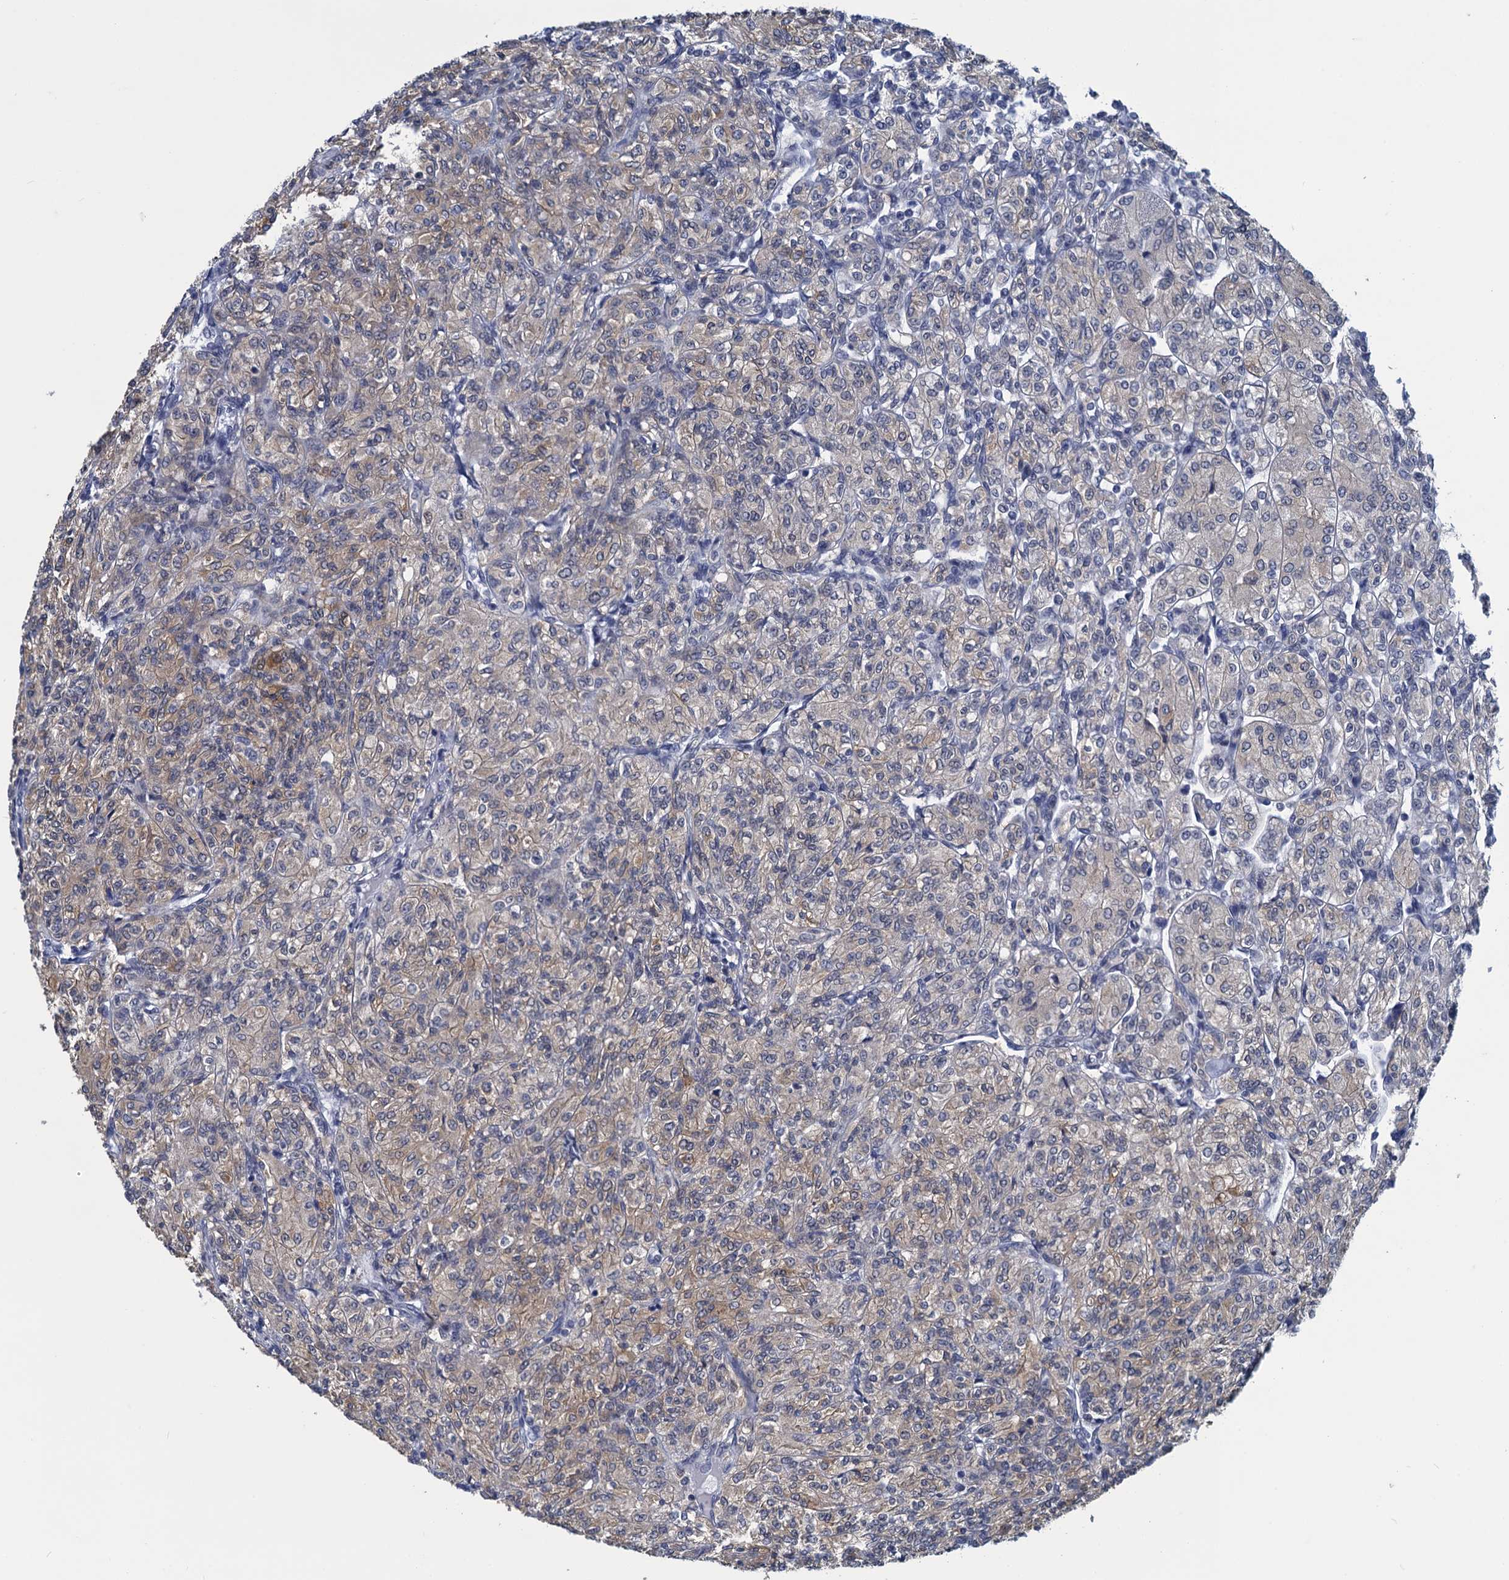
{"staining": {"intensity": "weak", "quantity": "25%-75%", "location": "cytoplasmic/membranous"}, "tissue": "renal cancer", "cell_type": "Tumor cells", "image_type": "cancer", "snomed": [{"axis": "morphology", "description": "Adenocarcinoma, NOS"}, {"axis": "topography", "description": "Kidney"}], "caption": "Protein staining of renal cancer (adenocarcinoma) tissue displays weak cytoplasmic/membranous staining in about 25%-75% of tumor cells.", "gene": "GINS3", "patient": {"sex": "male", "age": 77}}